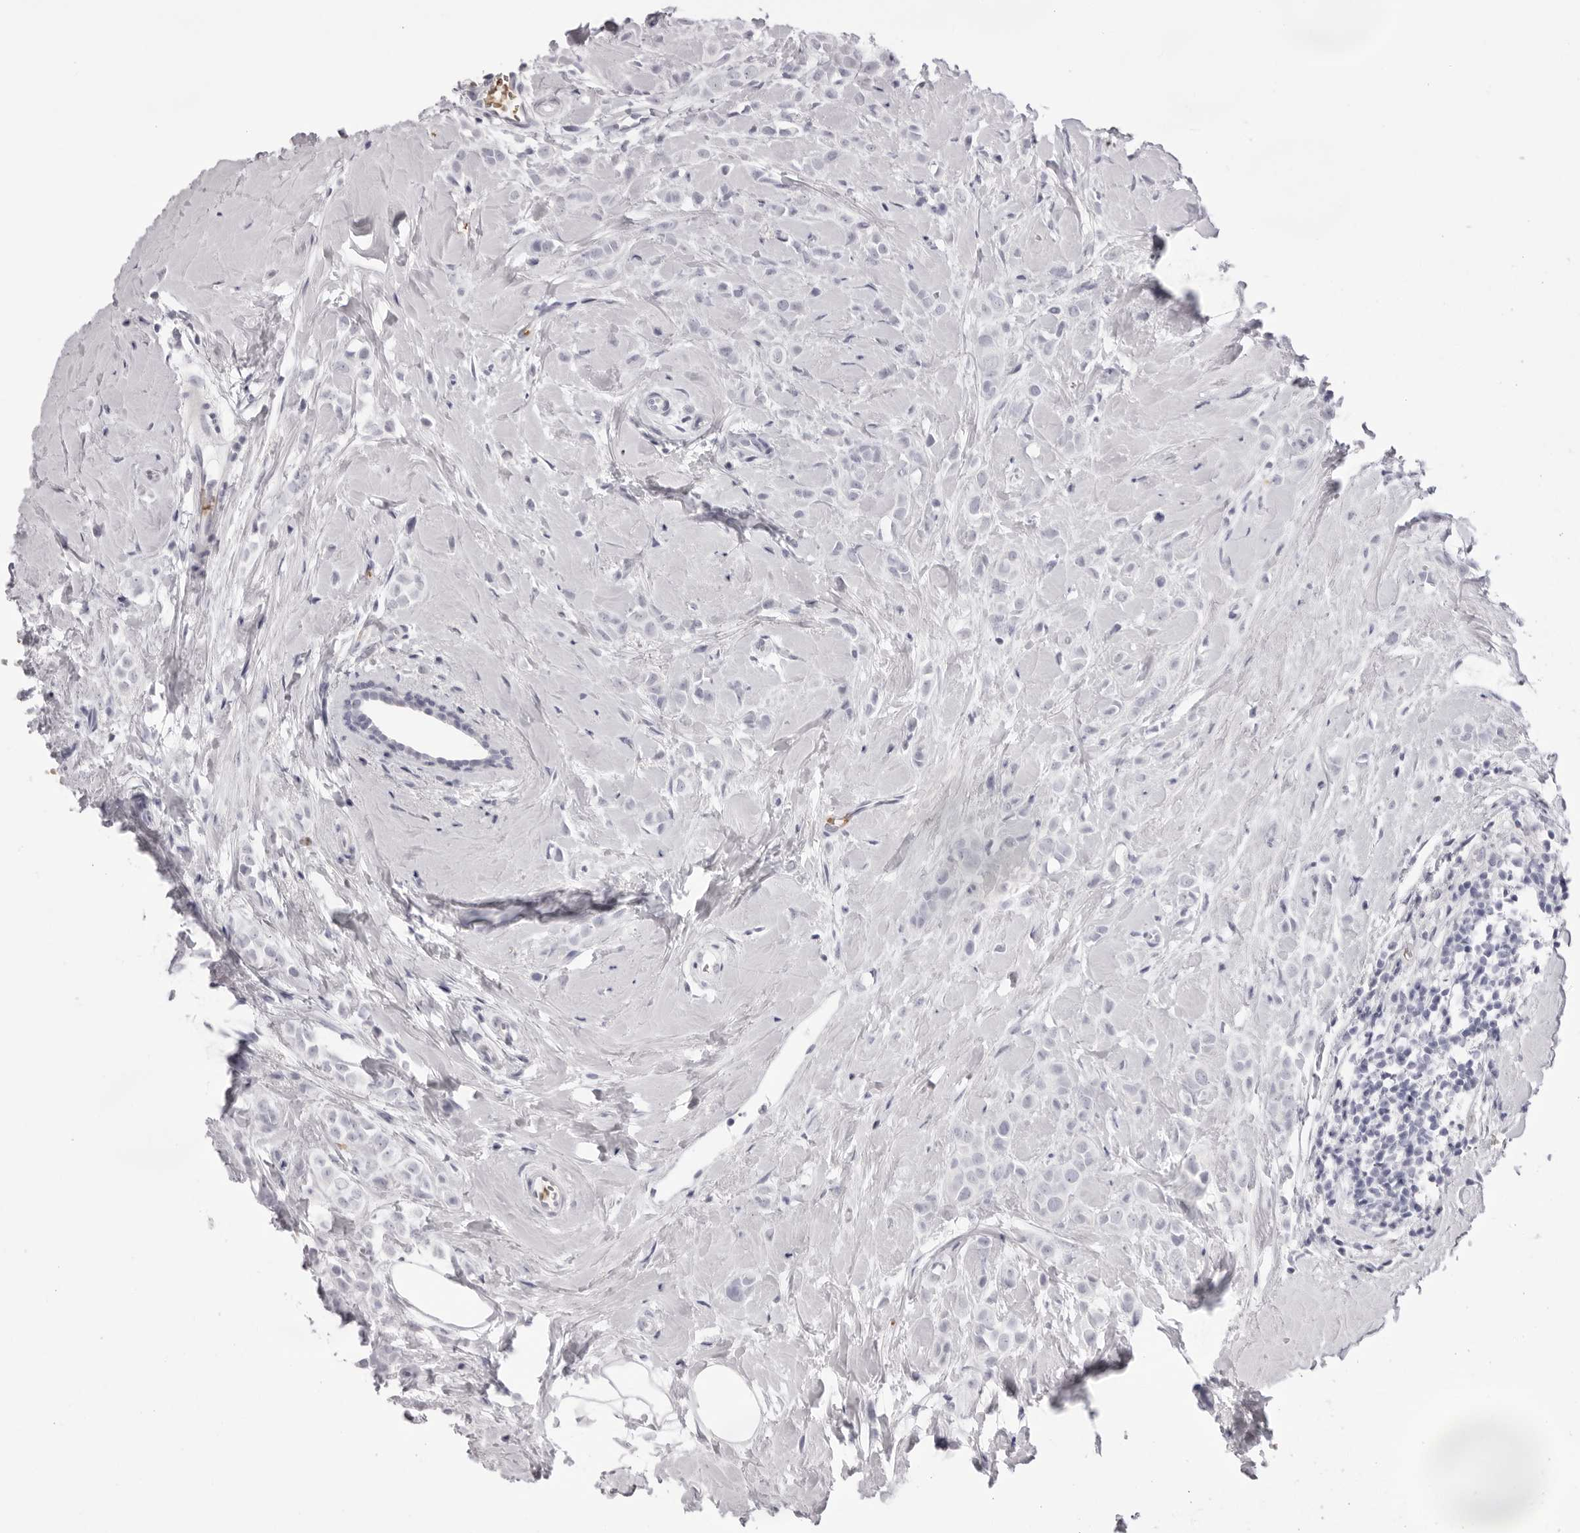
{"staining": {"intensity": "negative", "quantity": "none", "location": "none"}, "tissue": "breast cancer", "cell_type": "Tumor cells", "image_type": "cancer", "snomed": [{"axis": "morphology", "description": "Lobular carcinoma"}, {"axis": "topography", "description": "Breast"}], "caption": "The IHC micrograph has no significant staining in tumor cells of breast cancer (lobular carcinoma) tissue.", "gene": "SPTA1", "patient": {"sex": "female", "age": 47}}